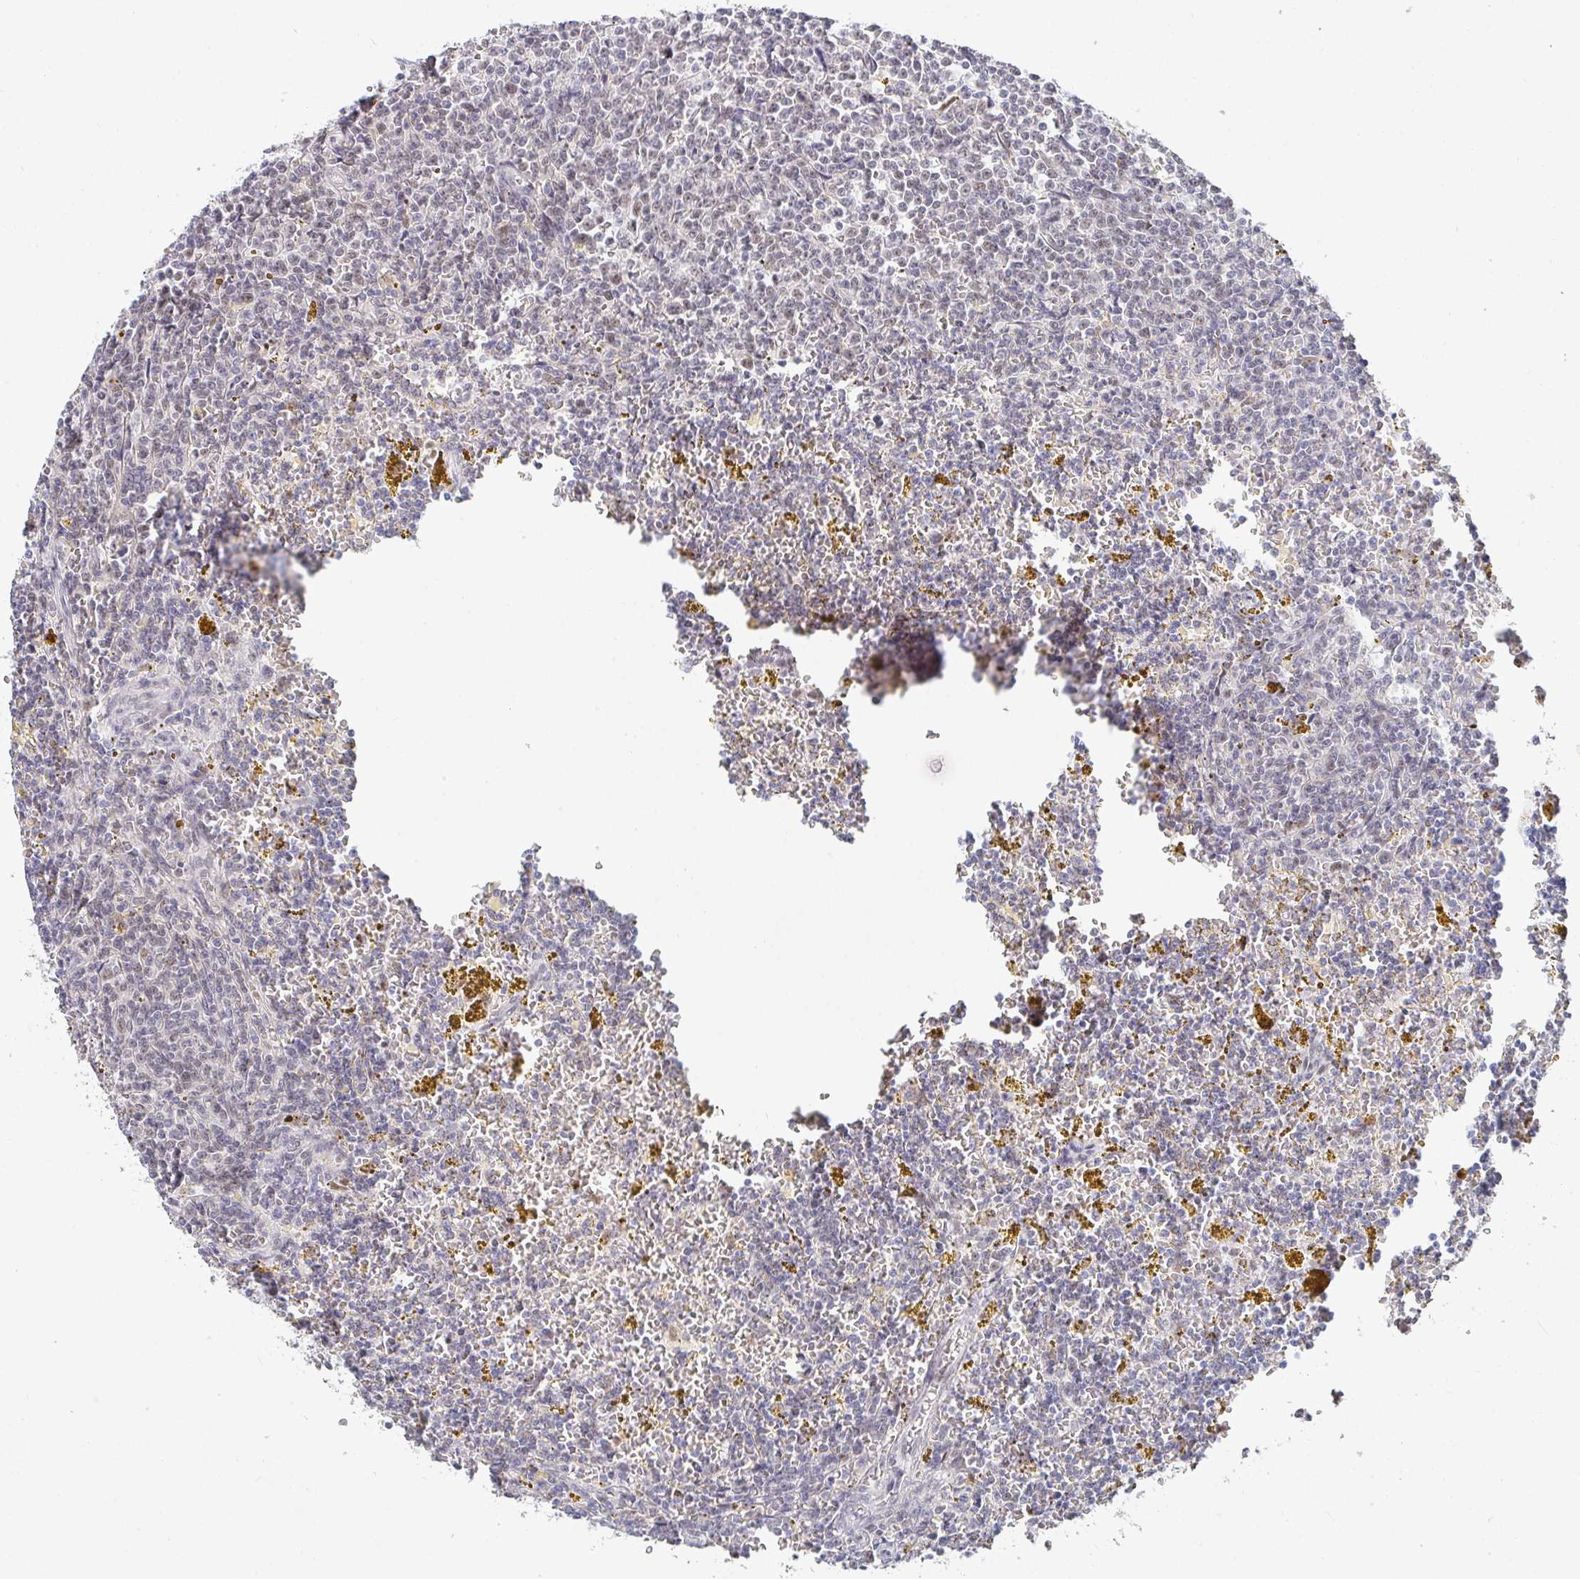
{"staining": {"intensity": "negative", "quantity": "none", "location": "none"}, "tissue": "lymphoma", "cell_type": "Tumor cells", "image_type": "cancer", "snomed": [{"axis": "morphology", "description": "Malignant lymphoma, non-Hodgkin's type, Low grade"}, {"axis": "topography", "description": "Spleen"}, {"axis": "topography", "description": "Lymph node"}], "caption": "This micrograph is of malignant lymphoma, non-Hodgkin's type (low-grade) stained with immunohistochemistry to label a protein in brown with the nuclei are counter-stained blue. There is no staining in tumor cells.", "gene": "RCOR1", "patient": {"sex": "female", "age": 66}}